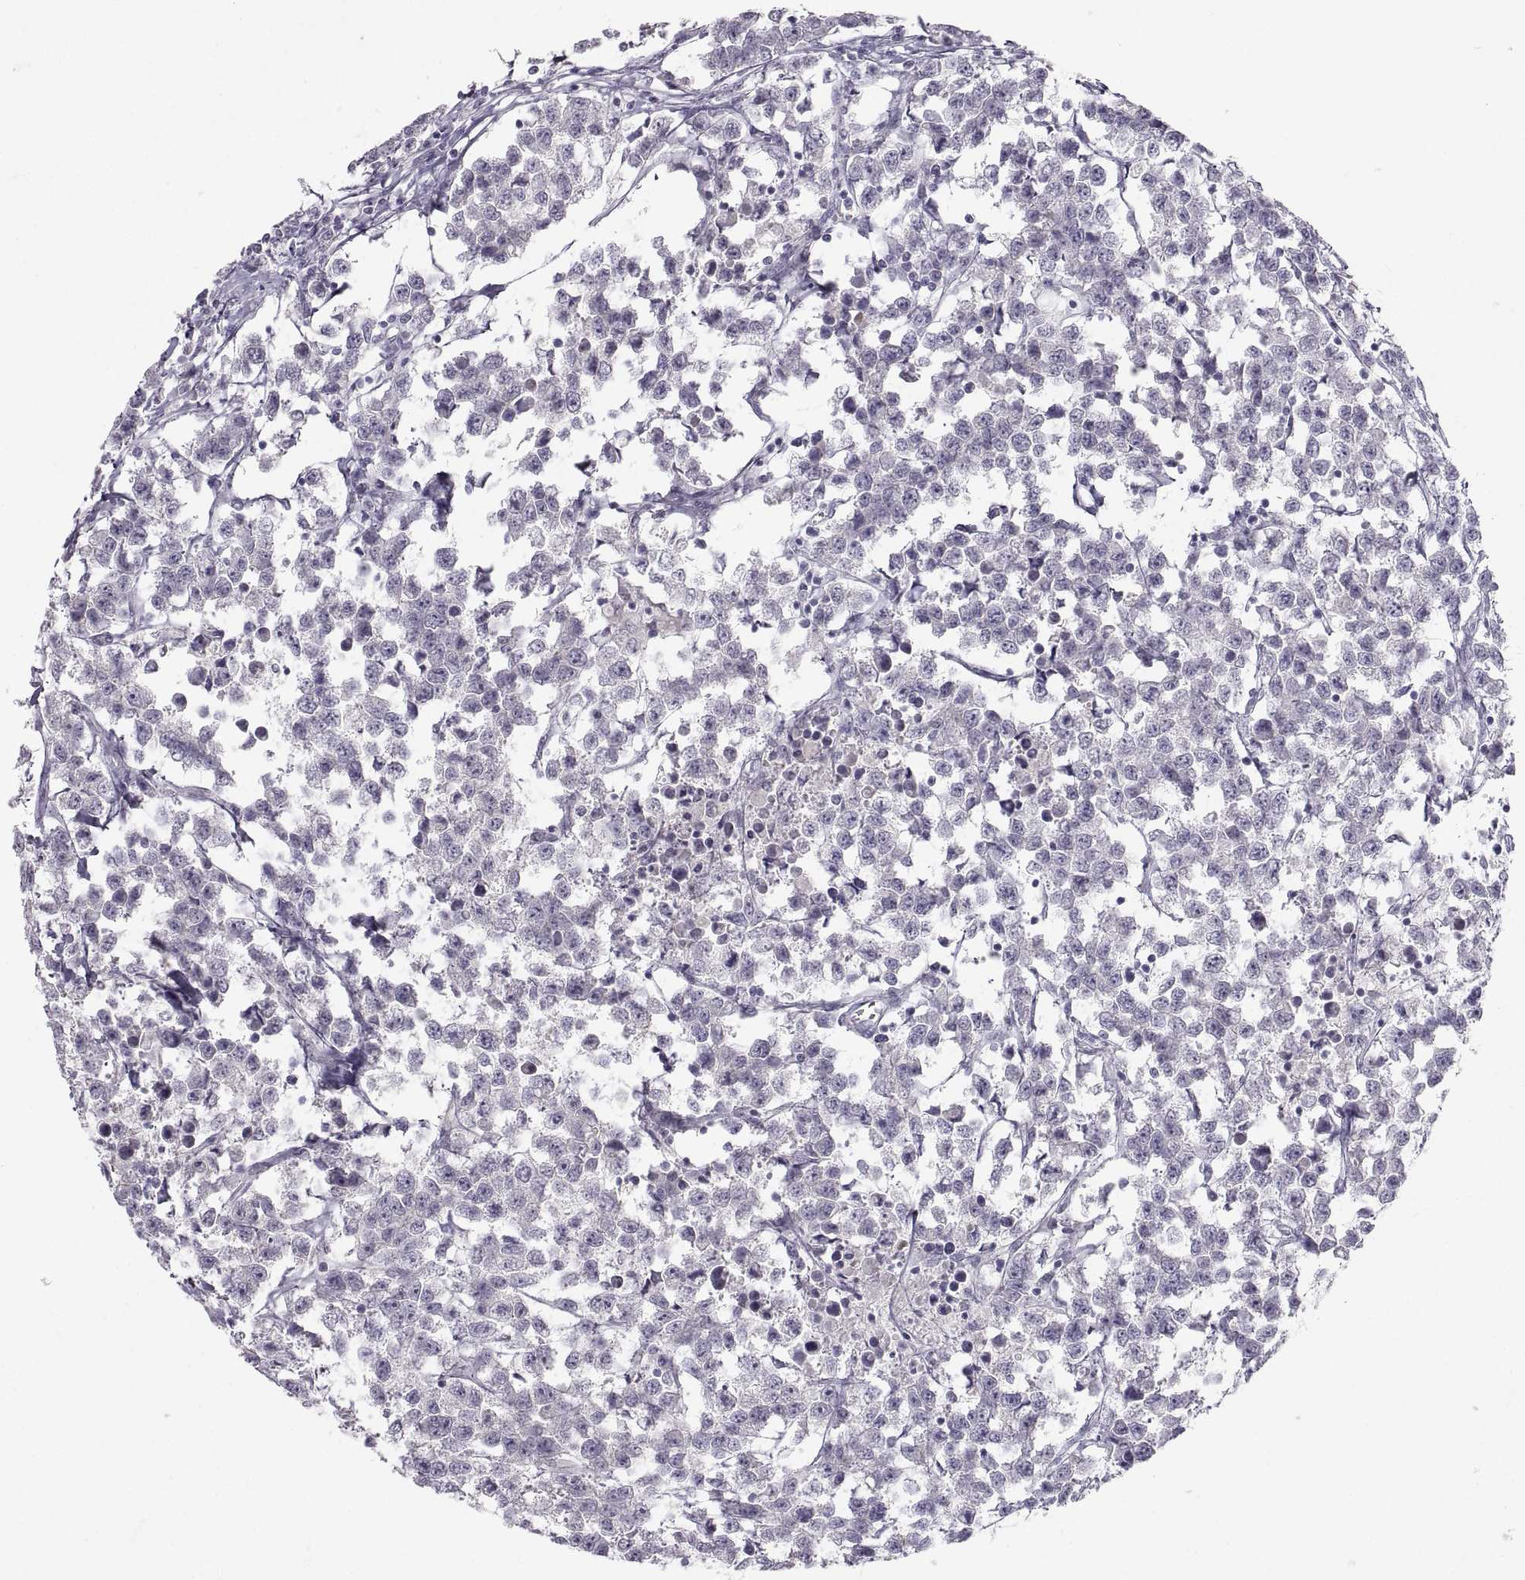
{"staining": {"intensity": "negative", "quantity": "none", "location": "none"}, "tissue": "testis cancer", "cell_type": "Tumor cells", "image_type": "cancer", "snomed": [{"axis": "morphology", "description": "Seminoma, NOS"}, {"axis": "topography", "description": "Testis"}], "caption": "An image of seminoma (testis) stained for a protein displays no brown staining in tumor cells.", "gene": "ZNF185", "patient": {"sex": "male", "age": 59}}